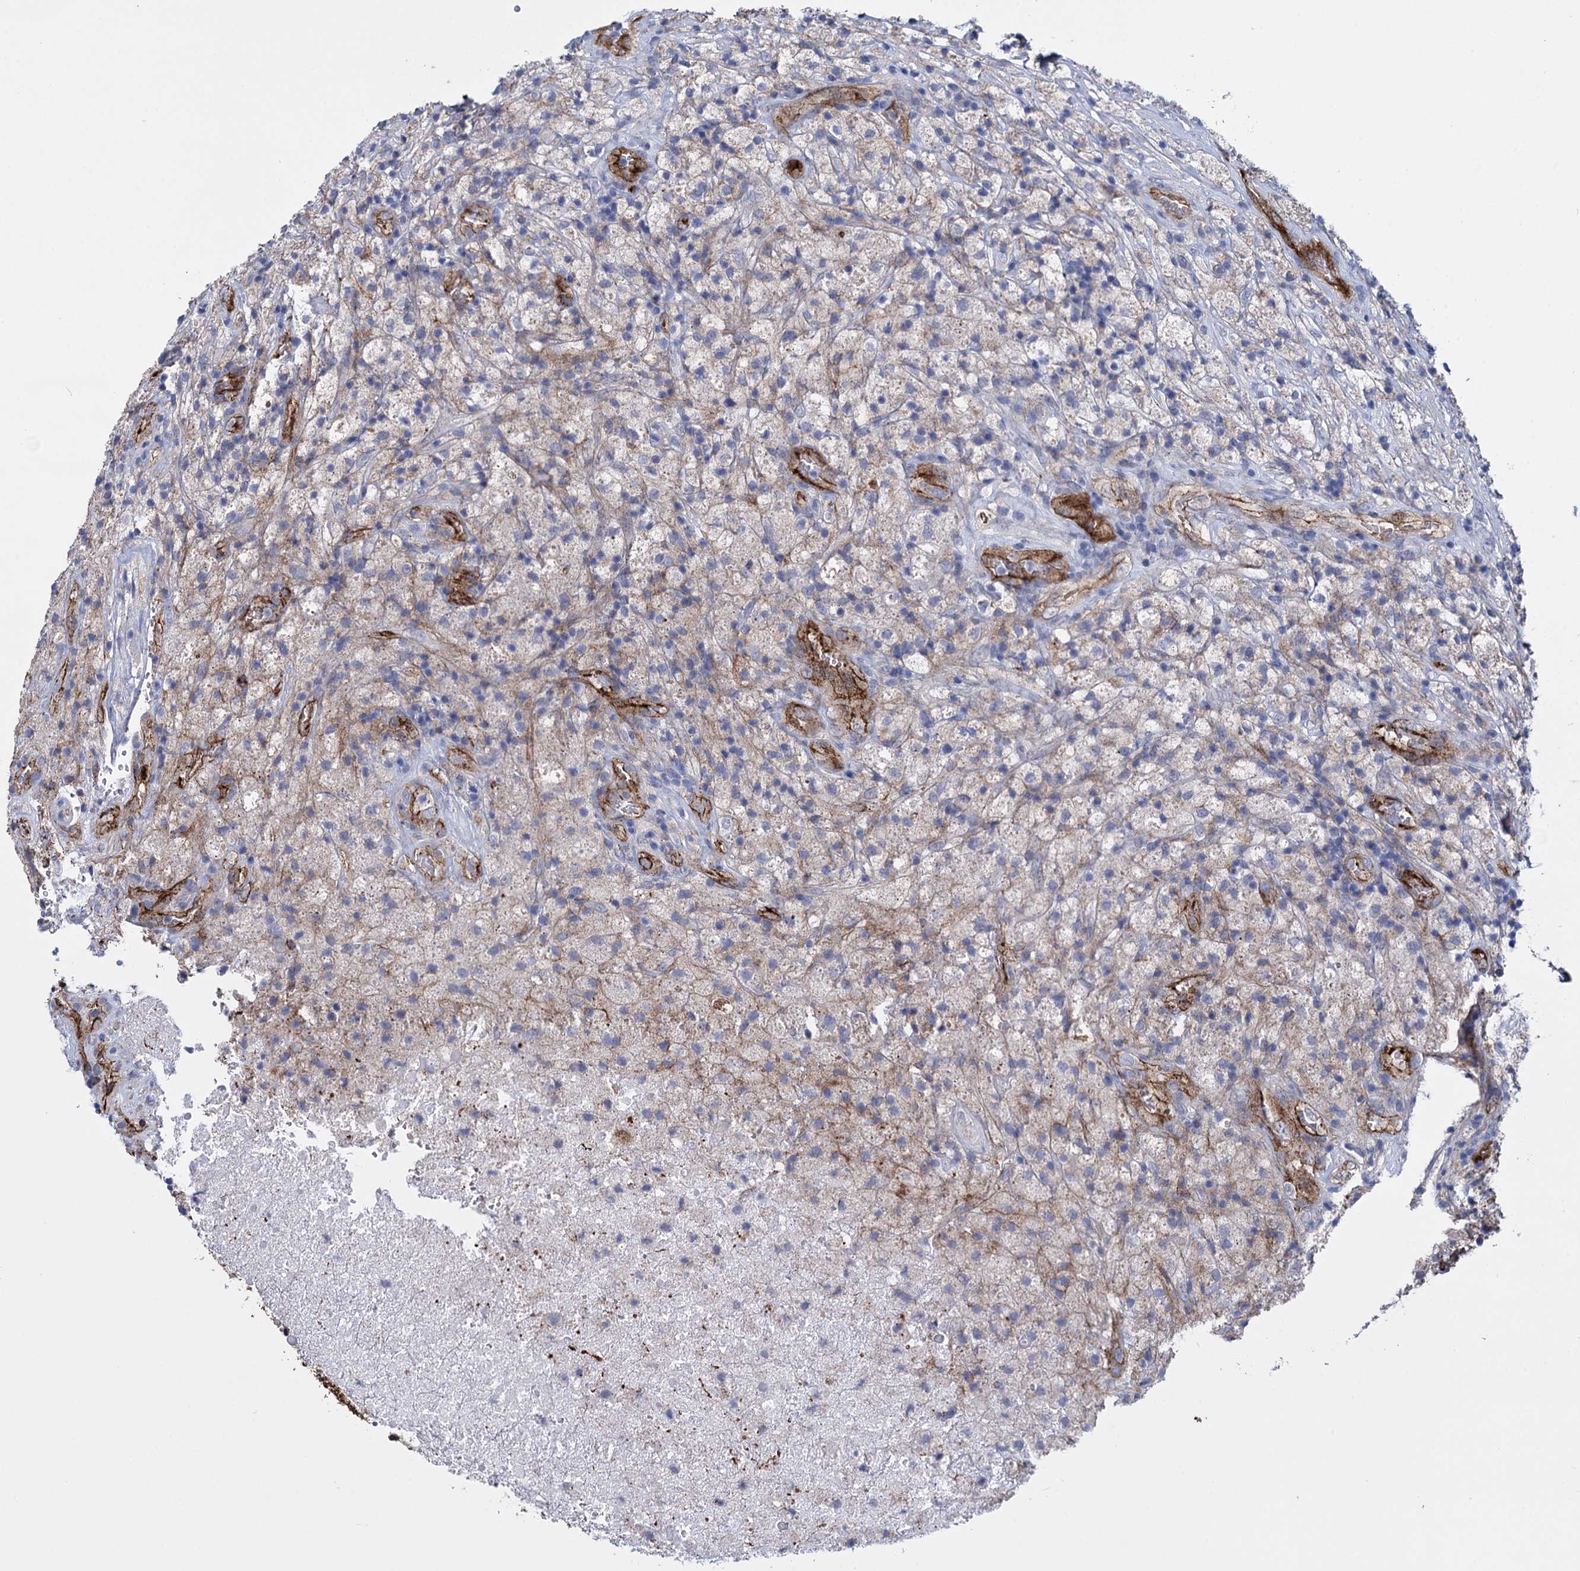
{"staining": {"intensity": "negative", "quantity": "none", "location": "none"}, "tissue": "glioma", "cell_type": "Tumor cells", "image_type": "cancer", "snomed": [{"axis": "morphology", "description": "Glioma, malignant, High grade"}, {"axis": "topography", "description": "Brain"}], "caption": "A high-resolution histopathology image shows immunohistochemistry (IHC) staining of glioma, which demonstrates no significant positivity in tumor cells. (Stains: DAB immunohistochemistry with hematoxylin counter stain, Microscopy: brightfield microscopy at high magnification).", "gene": "SNCG", "patient": {"sex": "male", "age": 69}}